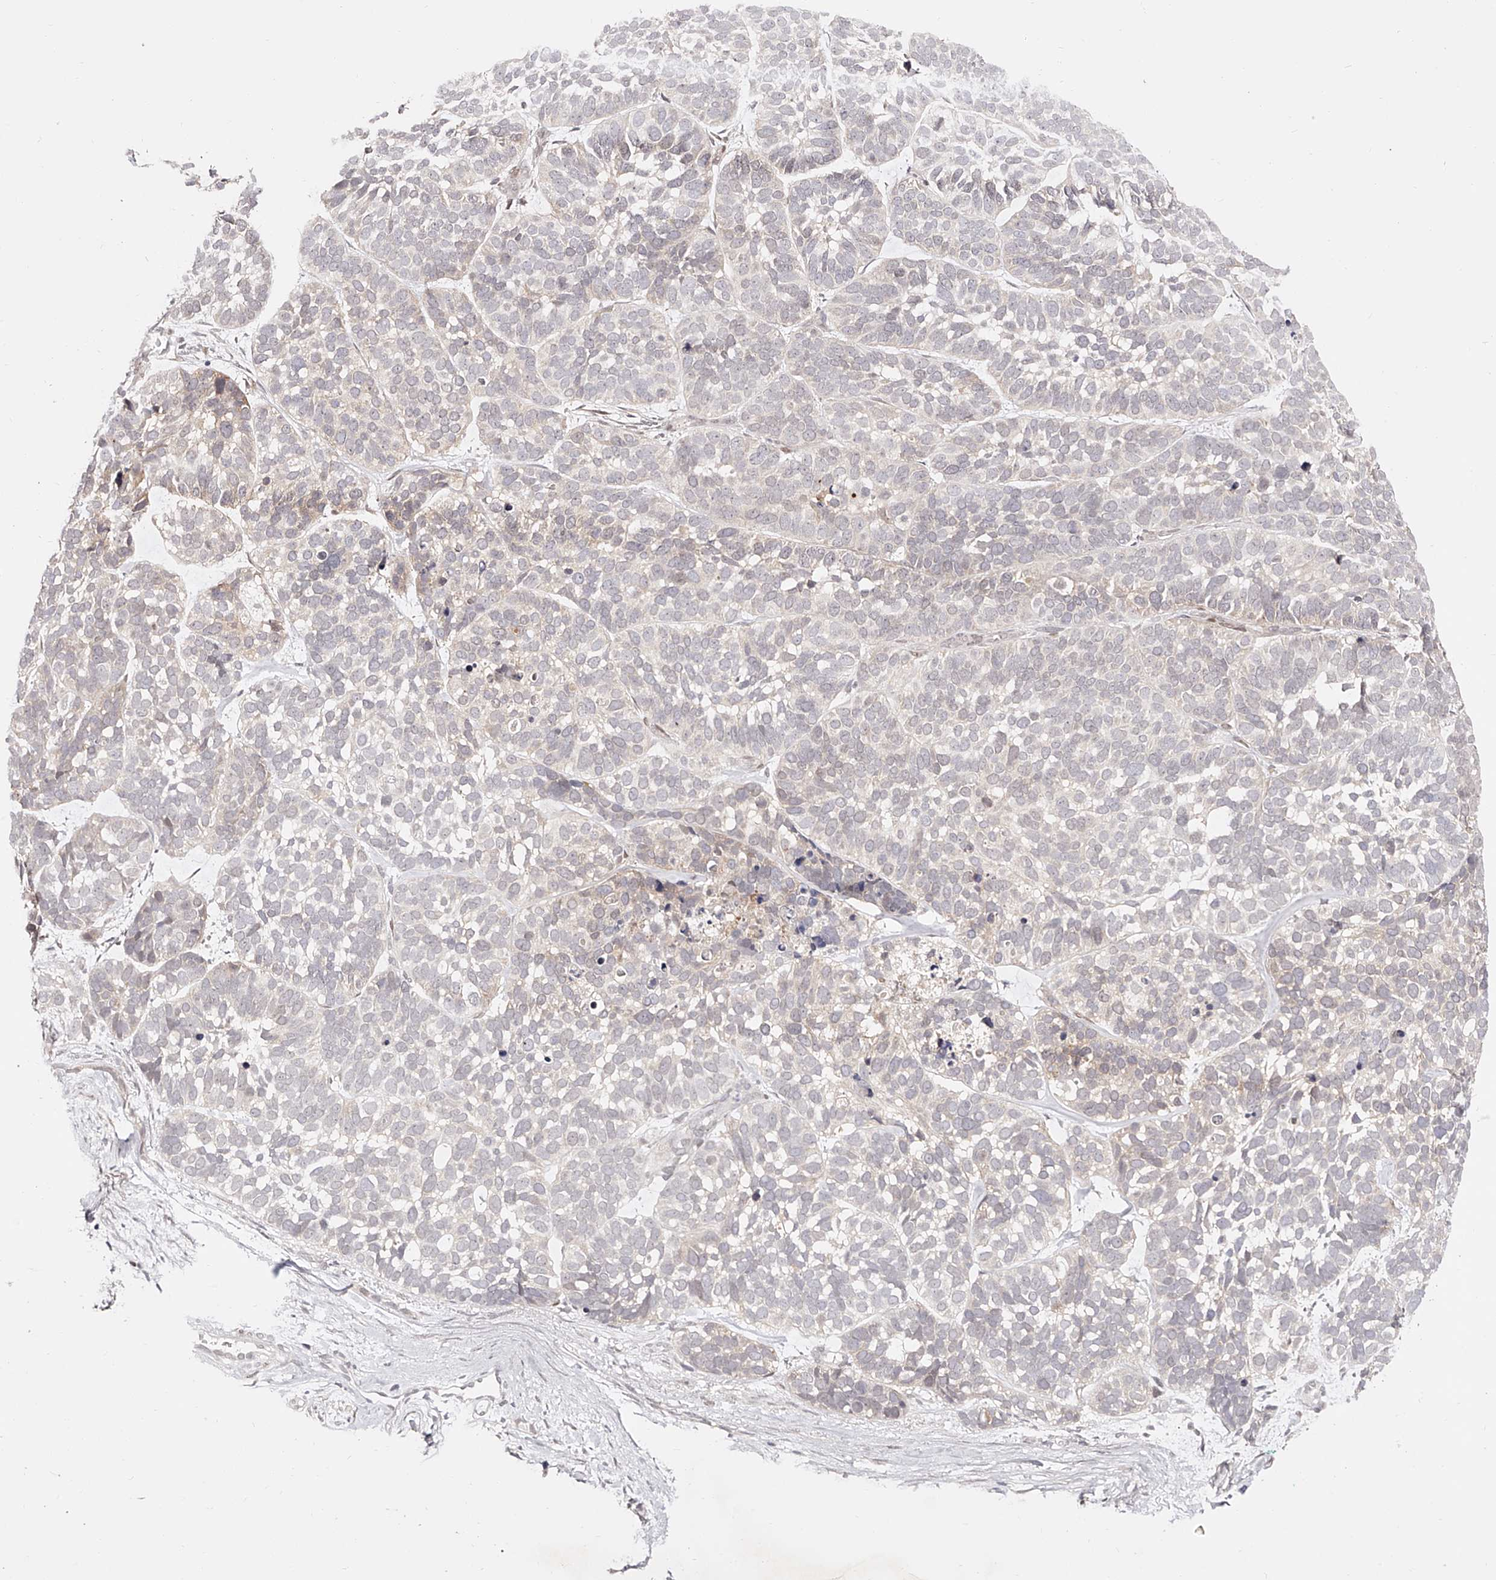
{"staining": {"intensity": "weak", "quantity": "<25%", "location": "cytoplasmic/membranous"}, "tissue": "skin cancer", "cell_type": "Tumor cells", "image_type": "cancer", "snomed": [{"axis": "morphology", "description": "Basal cell carcinoma"}, {"axis": "topography", "description": "Skin"}], "caption": "Immunohistochemistry histopathology image of neoplastic tissue: basal cell carcinoma (skin) stained with DAB (3,3'-diaminobenzidine) exhibits no significant protein staining in tumor cells.", "gene": "USF3", "patient": {"sex": "male", "age": 62}}